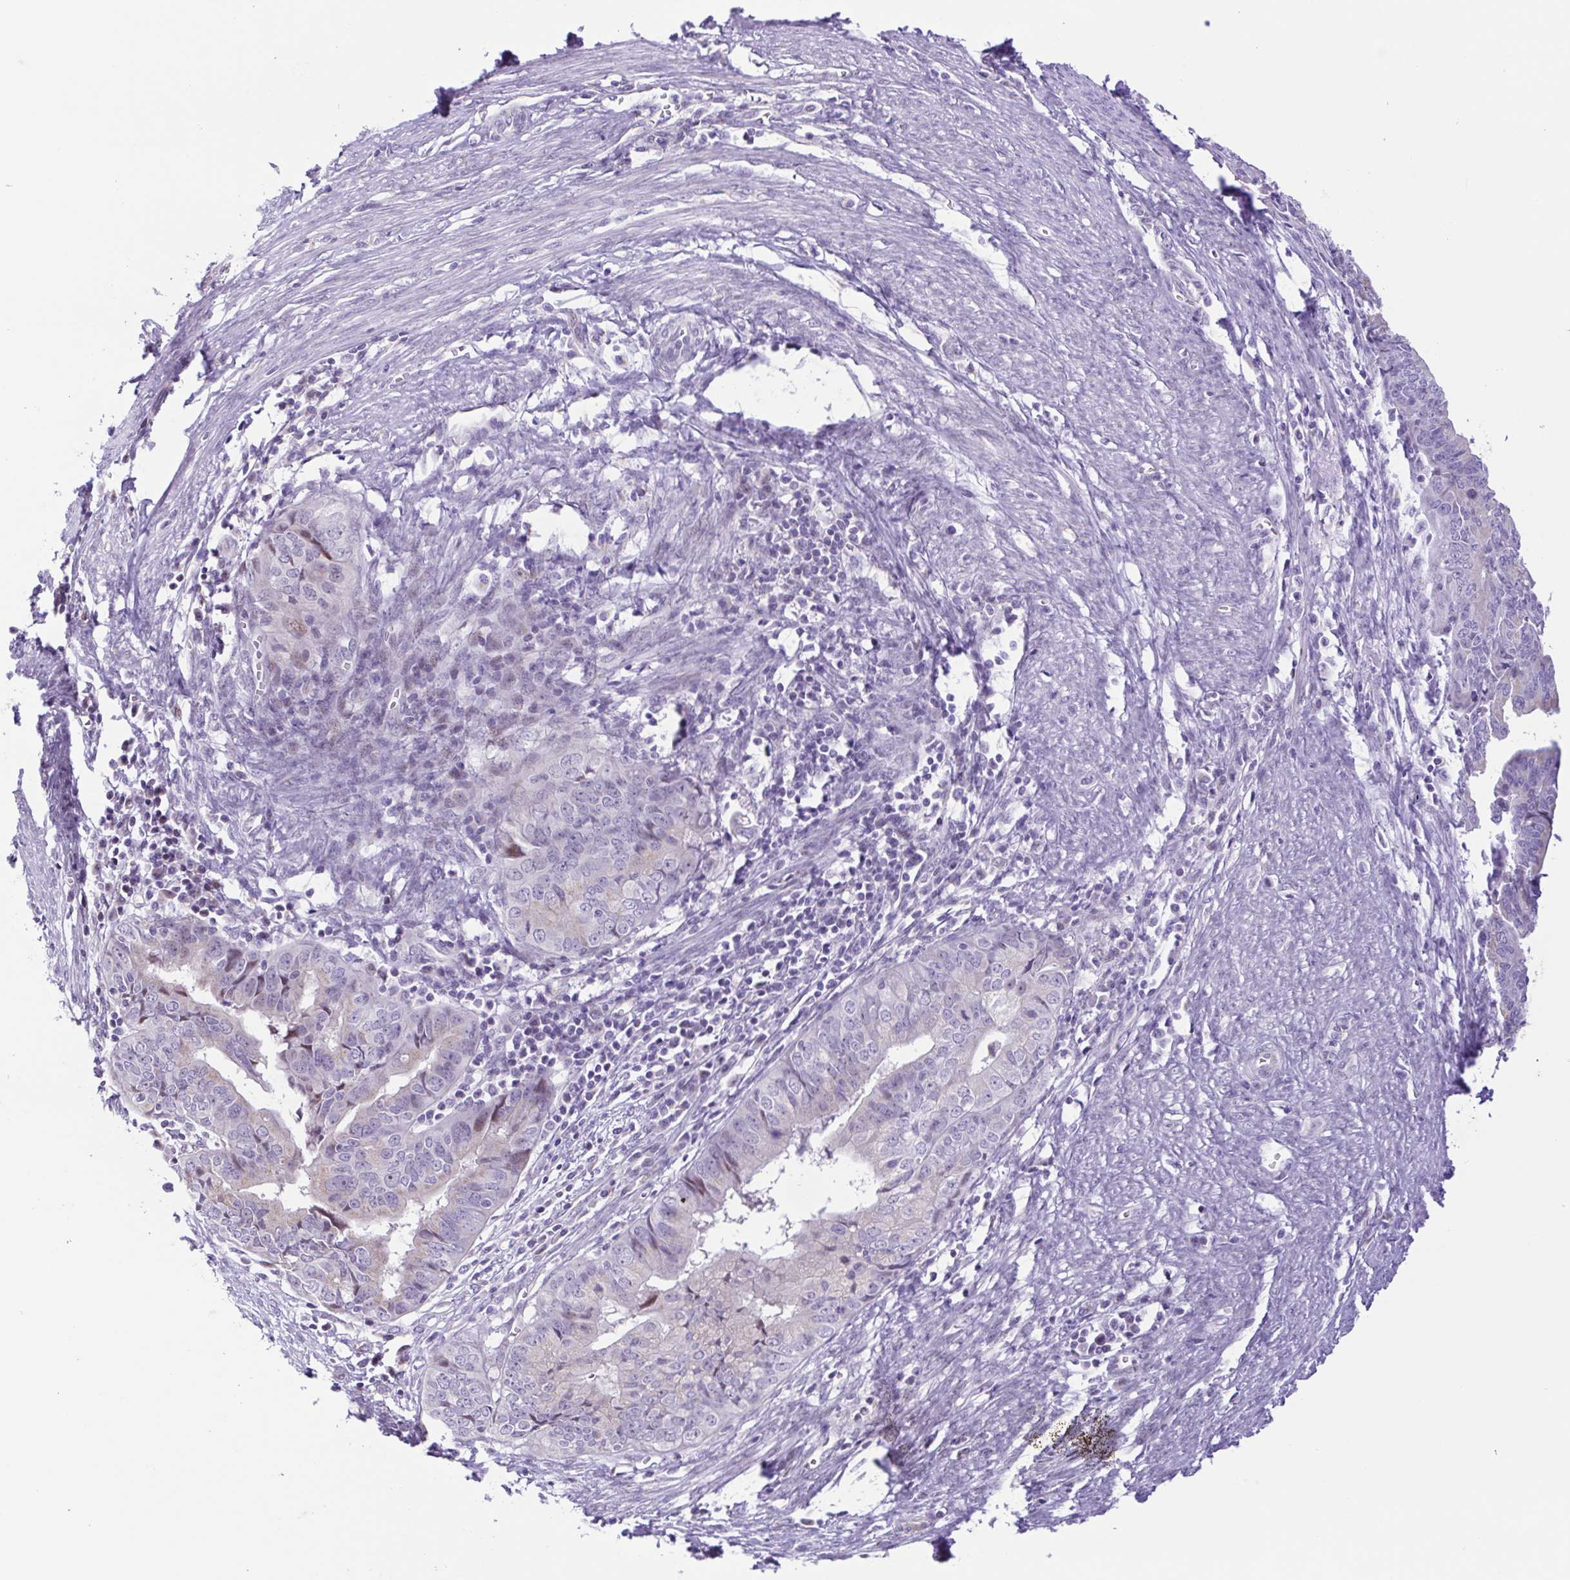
{"staining": {"intensity": "negative", "quantity": "none", "location": "none"}, "tissue": "endometrial cancer", "cell_type": "Tumor cells", "image_type": "cancer", "snomed": [{"axis": "morphology", "description": "Adenocarcinoma, NOS"}, {"axis": "topography", "description": "Endometrium"}], "caption": "Immunohistochemistry (IHC) histopathology image of adenocarcinoma (endometrial) stained for a protein (brown), which demonstrates no positivity in tumor cells. (Immunohistochemistry, brightfield microscopy, high magnification).", "gene": "TGM3", "patient": {"sex": "female", "age": 65}}